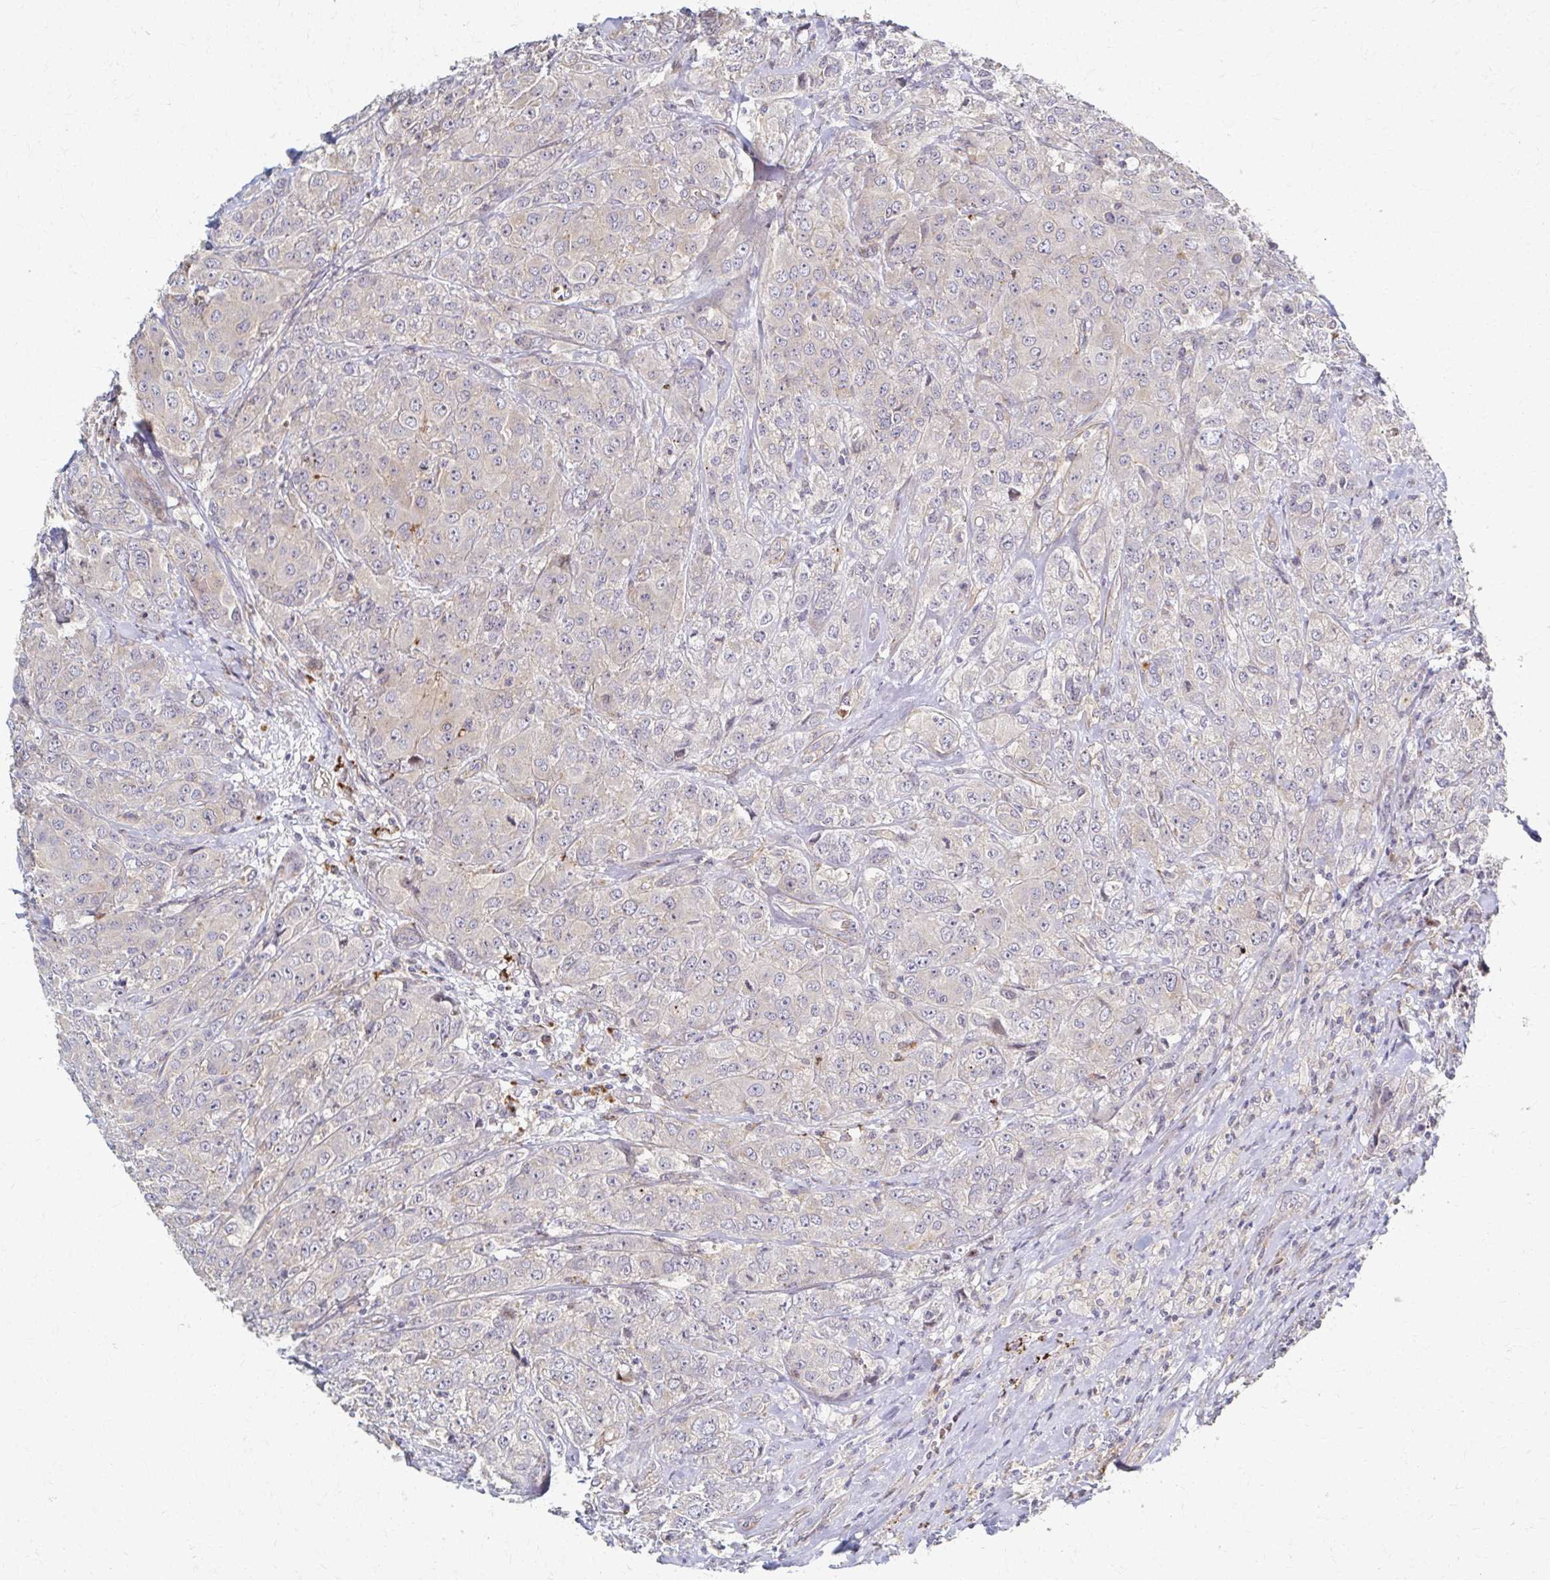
{"staining": {"intensity": "weak", "quantity": "<25%", "location": "cytoplasmic/membranous"}, "tissue": "breast cancer", "cell_type": "Tumor cells", "image_type": "cancer", "snomed": [{"axis": "morphology", "description": "Normal tissue, NOS"}, {"axis": "morphology", "description": "Duct carcinoma"}, {"axis": "topography", "description": "Breast"}], "caption": "Immunohistochemistry of breast cancer (intraductal carcinoma) exhibits no positivity in tumor cells.", "gene": "SKA2", "patient": {"sex": "female", "age": 43}}